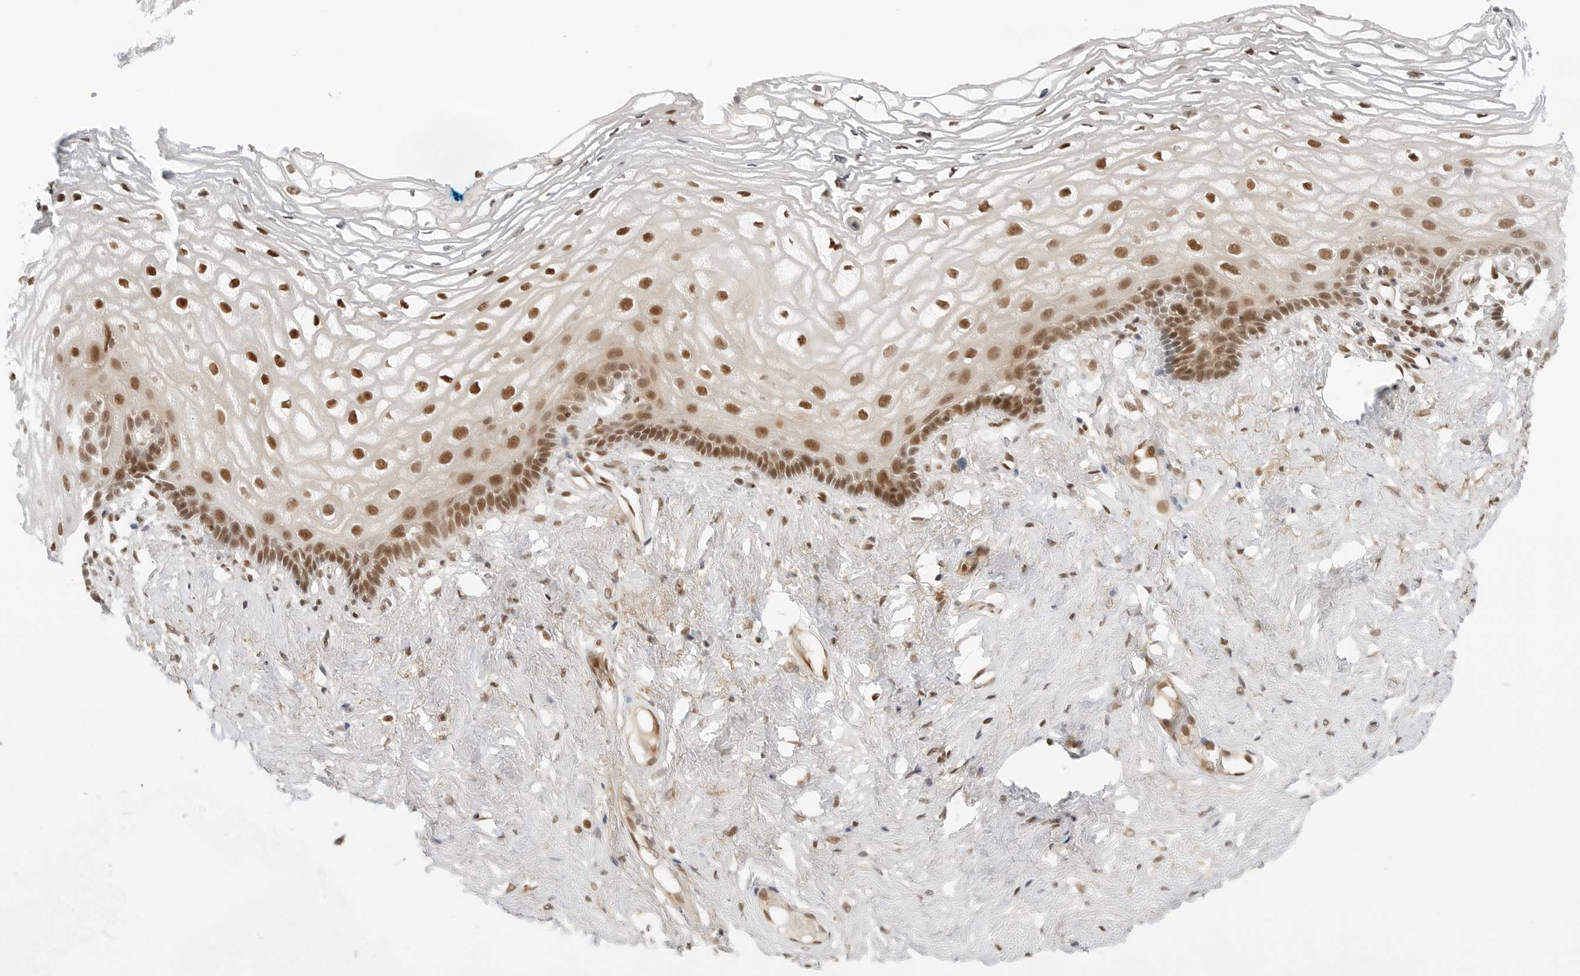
{"staining": {"intensity": "moderate", "quantity": ">75%", "location": "nuclear"}, "tissue": "vagina", "cell_type": "Squamous epithelial cells", "image_type": "normal", "snomed": [{"axis": "morphology", "description": "Normal tissue, NOS"}, {"axis": "morphology", "description": "Adenocarcinoma, NOS"}, {"axis": "topography", "description": "Rectum"}, {"axis": "topography", "description": "Vagina"}], "caption": "There is medium levels of moderate nuclear staining in squamous epithelial cells of benign vagina, as demonstrated by immunohistochemical staining (brown color).", "gene": "CRTC2", "patient": {"sex": "female", "age": 71}}